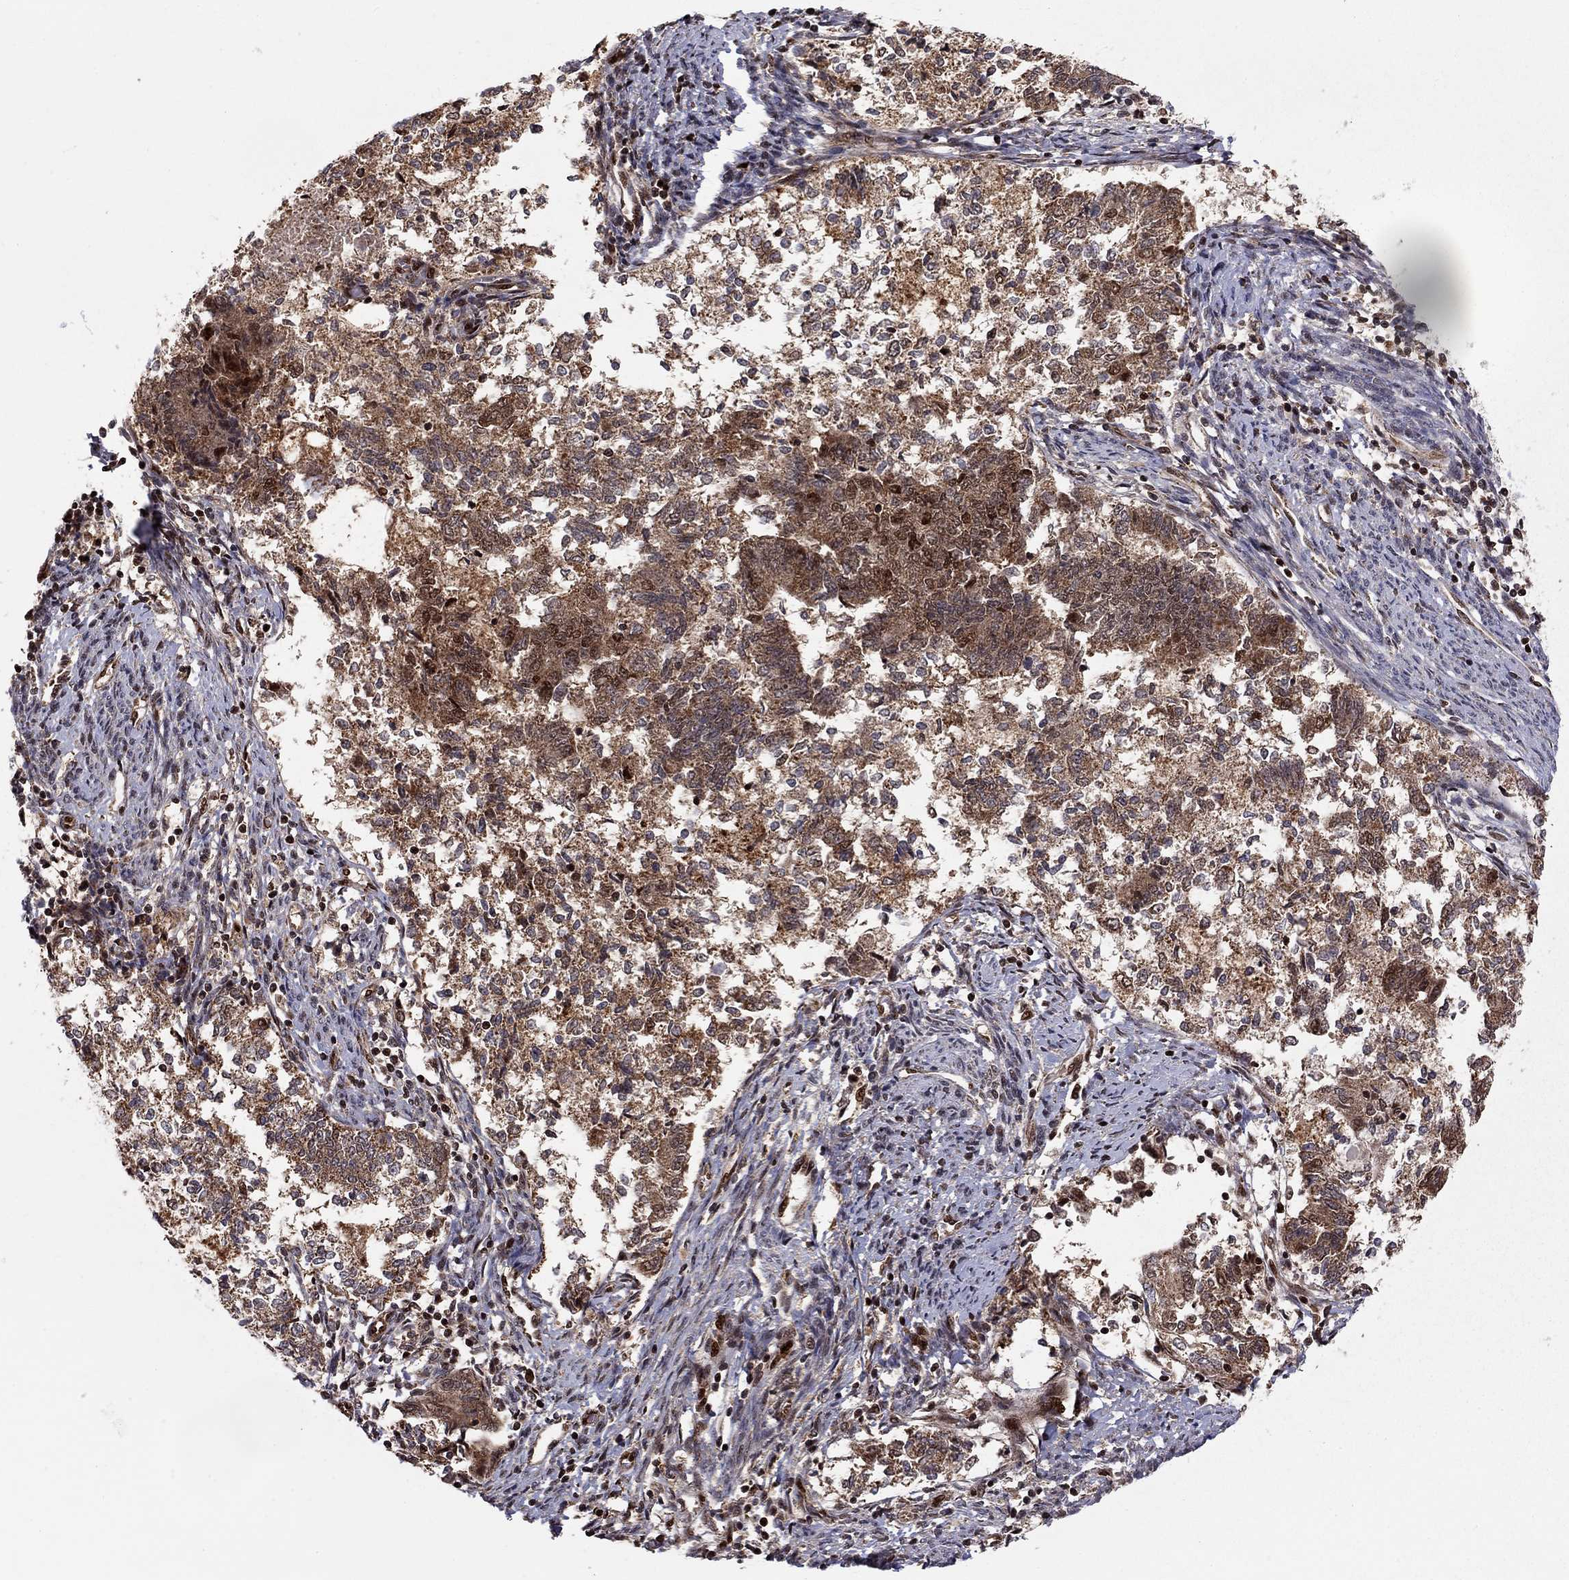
{"staining": {"intensity": "moderate", "quantity": ">75%", "location": "cytoplasmic/membranous"}, "tissue": "endometrial cancer", "cell_type": "Tumor cells", "image_type": "cancer", "snomed": [{"axis": "morphology", "description": "Adenocarcinoma, NOS"}, {"axis": "topography", "description": "Endometrium"}], "caption": "This micrograph demonstrates immunohistochemistry staining of human endometrial adenocarcinoma, with medium moderate cytoplasmic/membranous positivity in about >75% of tumor cells.", "gene": "ELOB", "patient": {"sex": "female", "age": 65}}